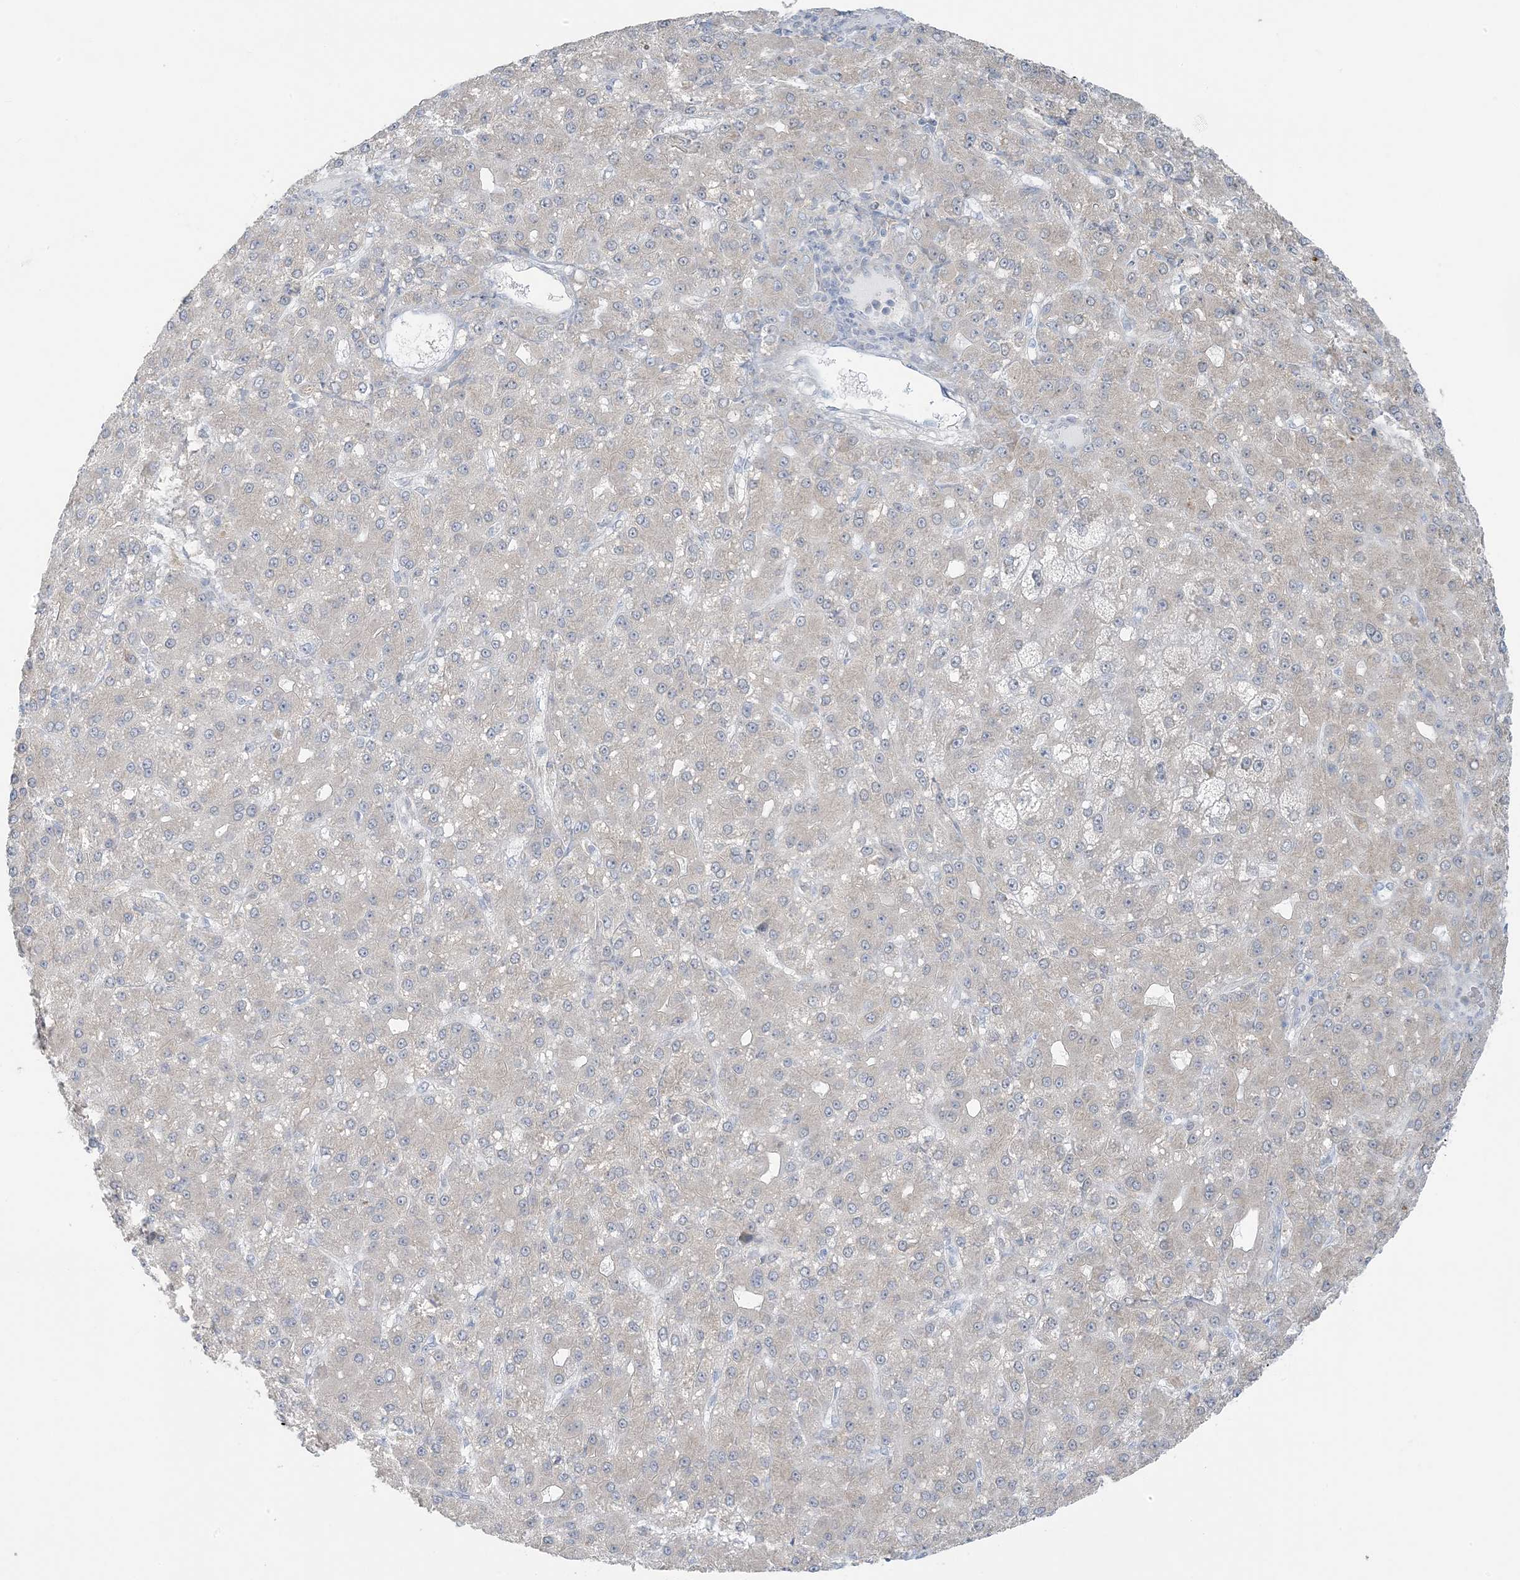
{"staining": {"intensity": "weak", "quantity": "25%-75%", "location": "cytoplasmic/membranous"}, "tissue": "liver cancer", "cell_type": "Tumor cells", "image_type": "cancer", "snomed": [{"axis": "morphology", "description": "Carcinoma, Hepatocellular, NOS"}, {"axis": "topography", "description": "Liver"}], "caption": "Brown immunohistochemical staining in liver hepatocellular carcinoma reveals weak cytoplasmic/membranous positivity in approximately 25%-75% of tumor cells. Using DAB (brown) and hematoxylin (blue) stains, captured at high magnification using brightfield microscopy.", "gene": "EEFSEC", "patient": {"sex": "male", "age": 67}}